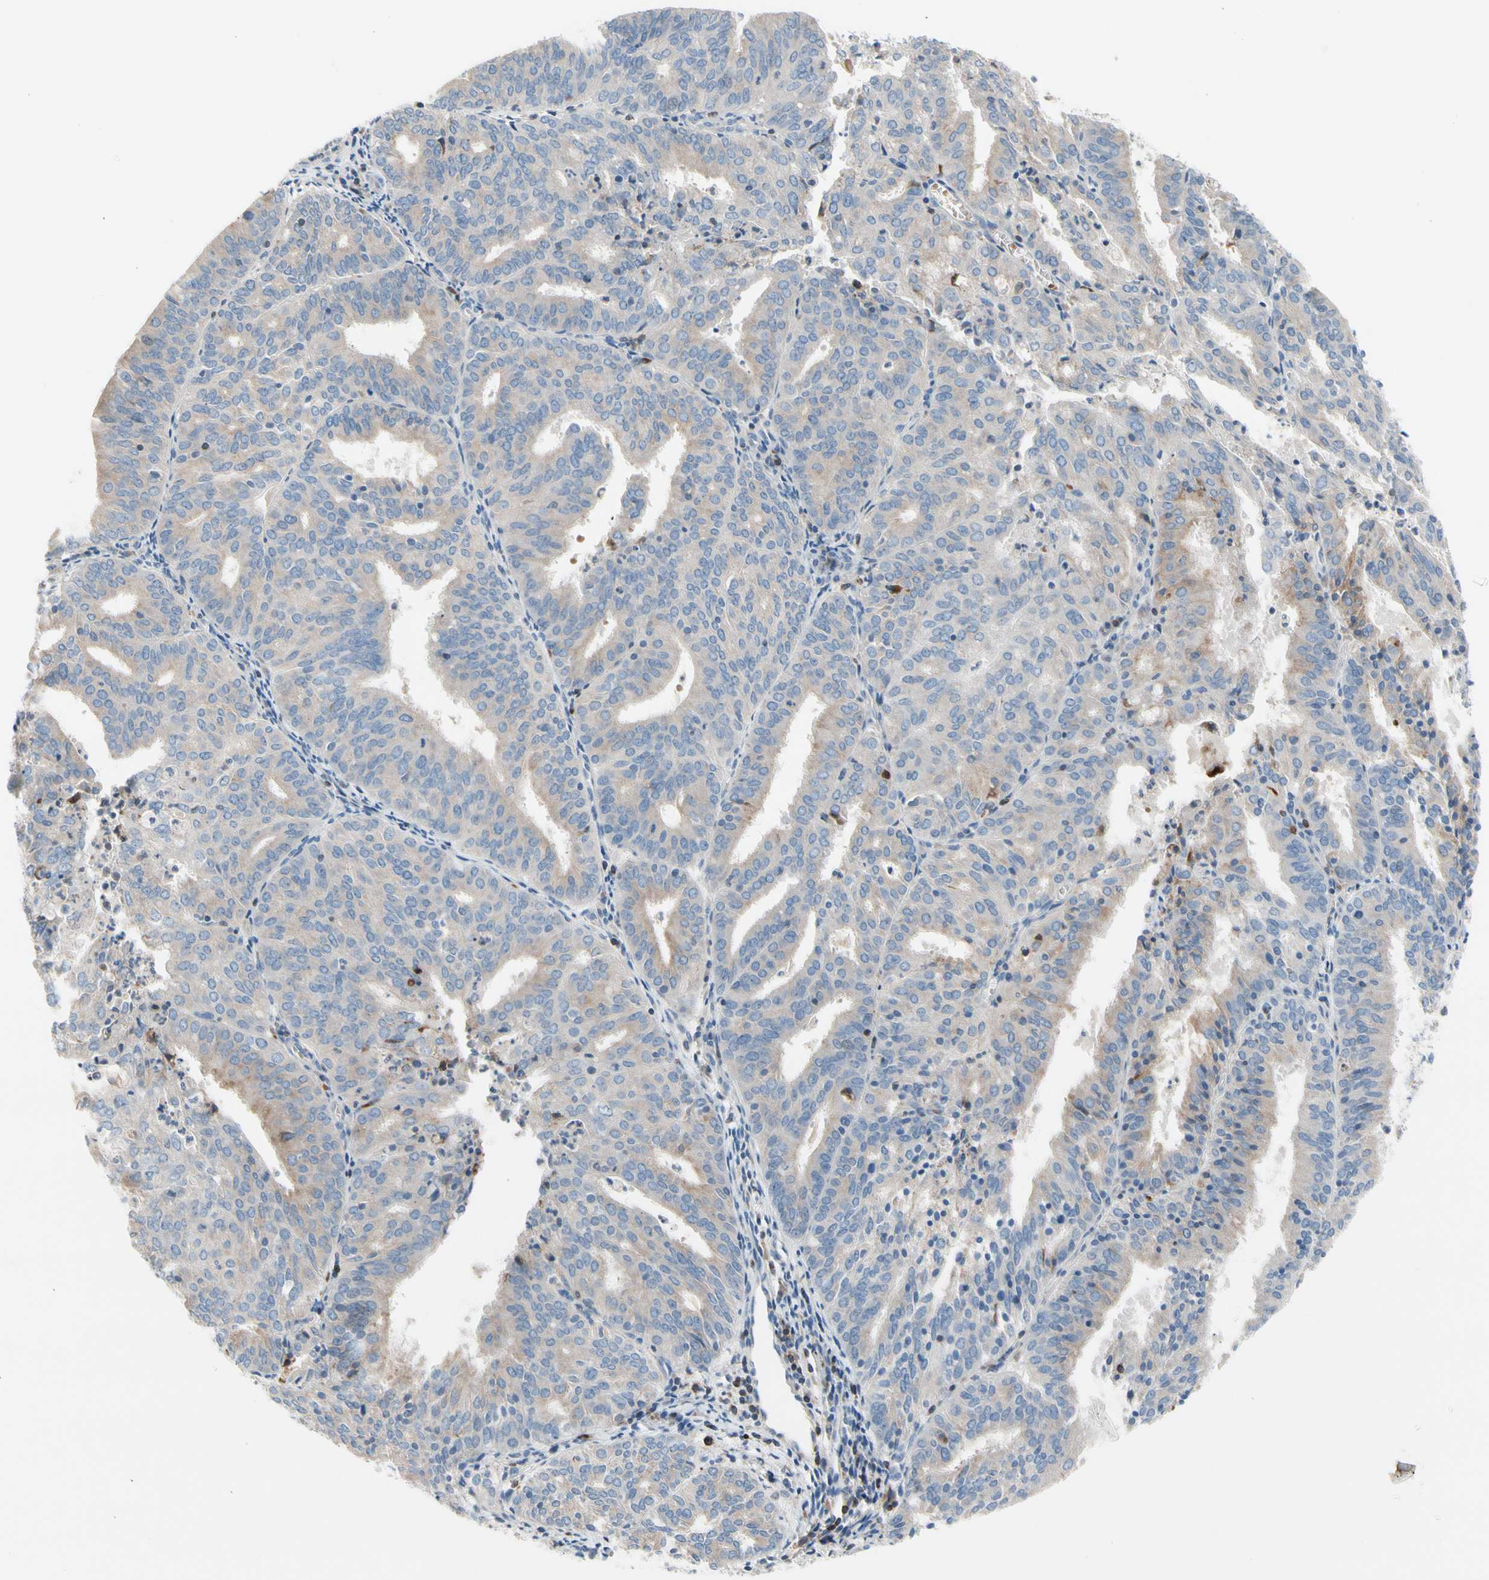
{"staining": {"intensity": "weak", "quantity": ">75%", "location": "cytoplasmic/membranous"}, "tissue": "endometrial cancer", "cell_type": "Tumor cells", "image_type": "cancer", "snomed": [{"axis": "morphology", "description": "Adenocarcinoma, NOS"}, {"axis": "topography", "description": "Uterus"}], "caption": "A brown stain highlights weak cytoplasmic/membranous expression of a protein in human adenocarcinoma (endometrial) tumor cells.", "gene": "MAP3K3", "patient": {"sex": "female", "age": 60}}